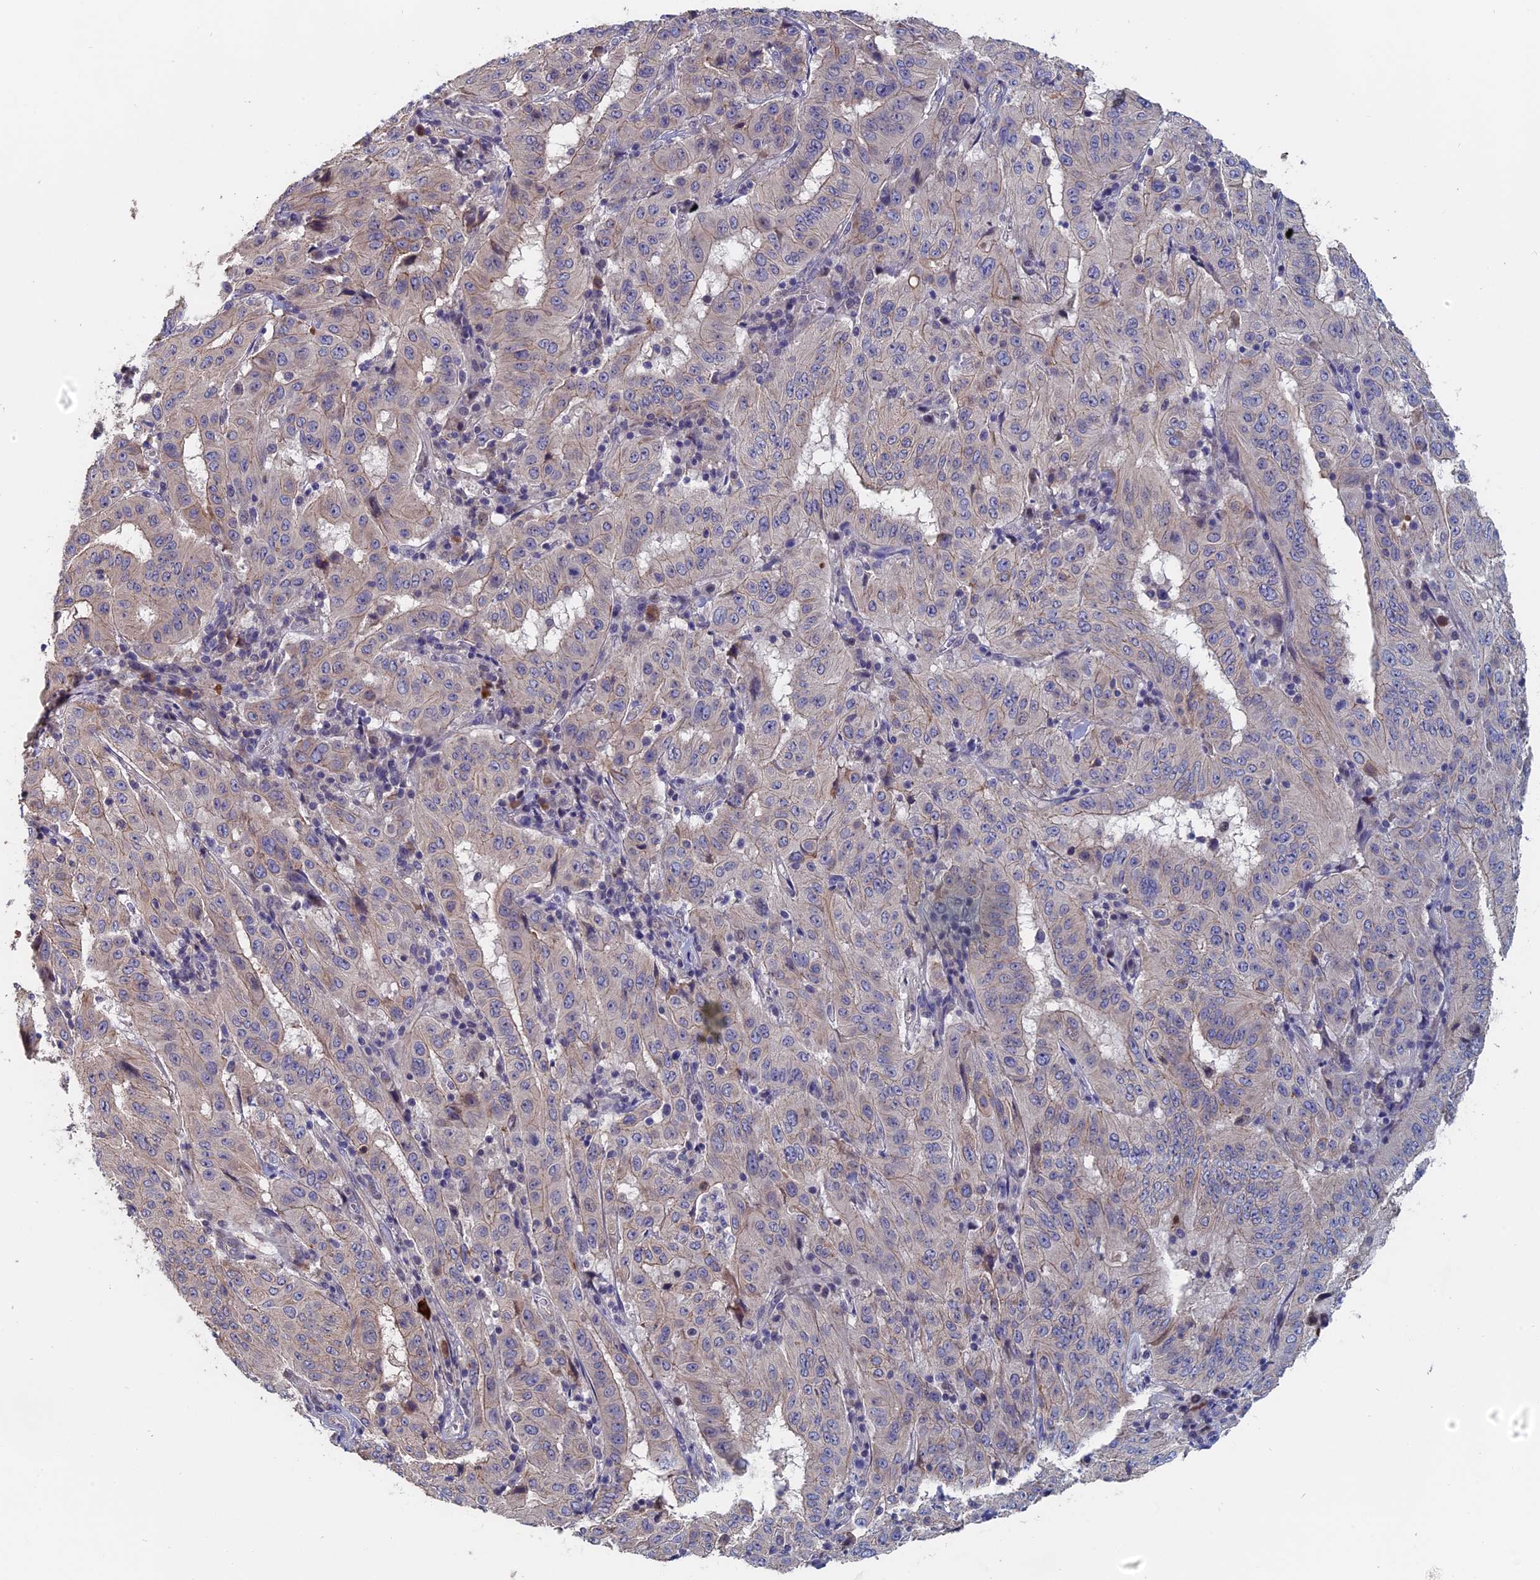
{"staining": {"intensity": "weak", "quantity": "<25%", "location": "cytoplasmic/membranous"}, "tissue": "pancreatic cancer", "cell_type": "Tumor cells", "image_type": "cancer", "snomed": [{"axis": "morphology", "description": "Adenocarcinoma, NOS"}, {"axis": "topography", "description": "Pancreas"}], "caption": "Immunohistochemistry (IHC) image of human pancreatic cancer (adenocarcinoma) stained for a protein (brown), which shows no expression in tumor cells.", "gene": "SLC33A1", "patient": {"sex": "male", "age": 63}}